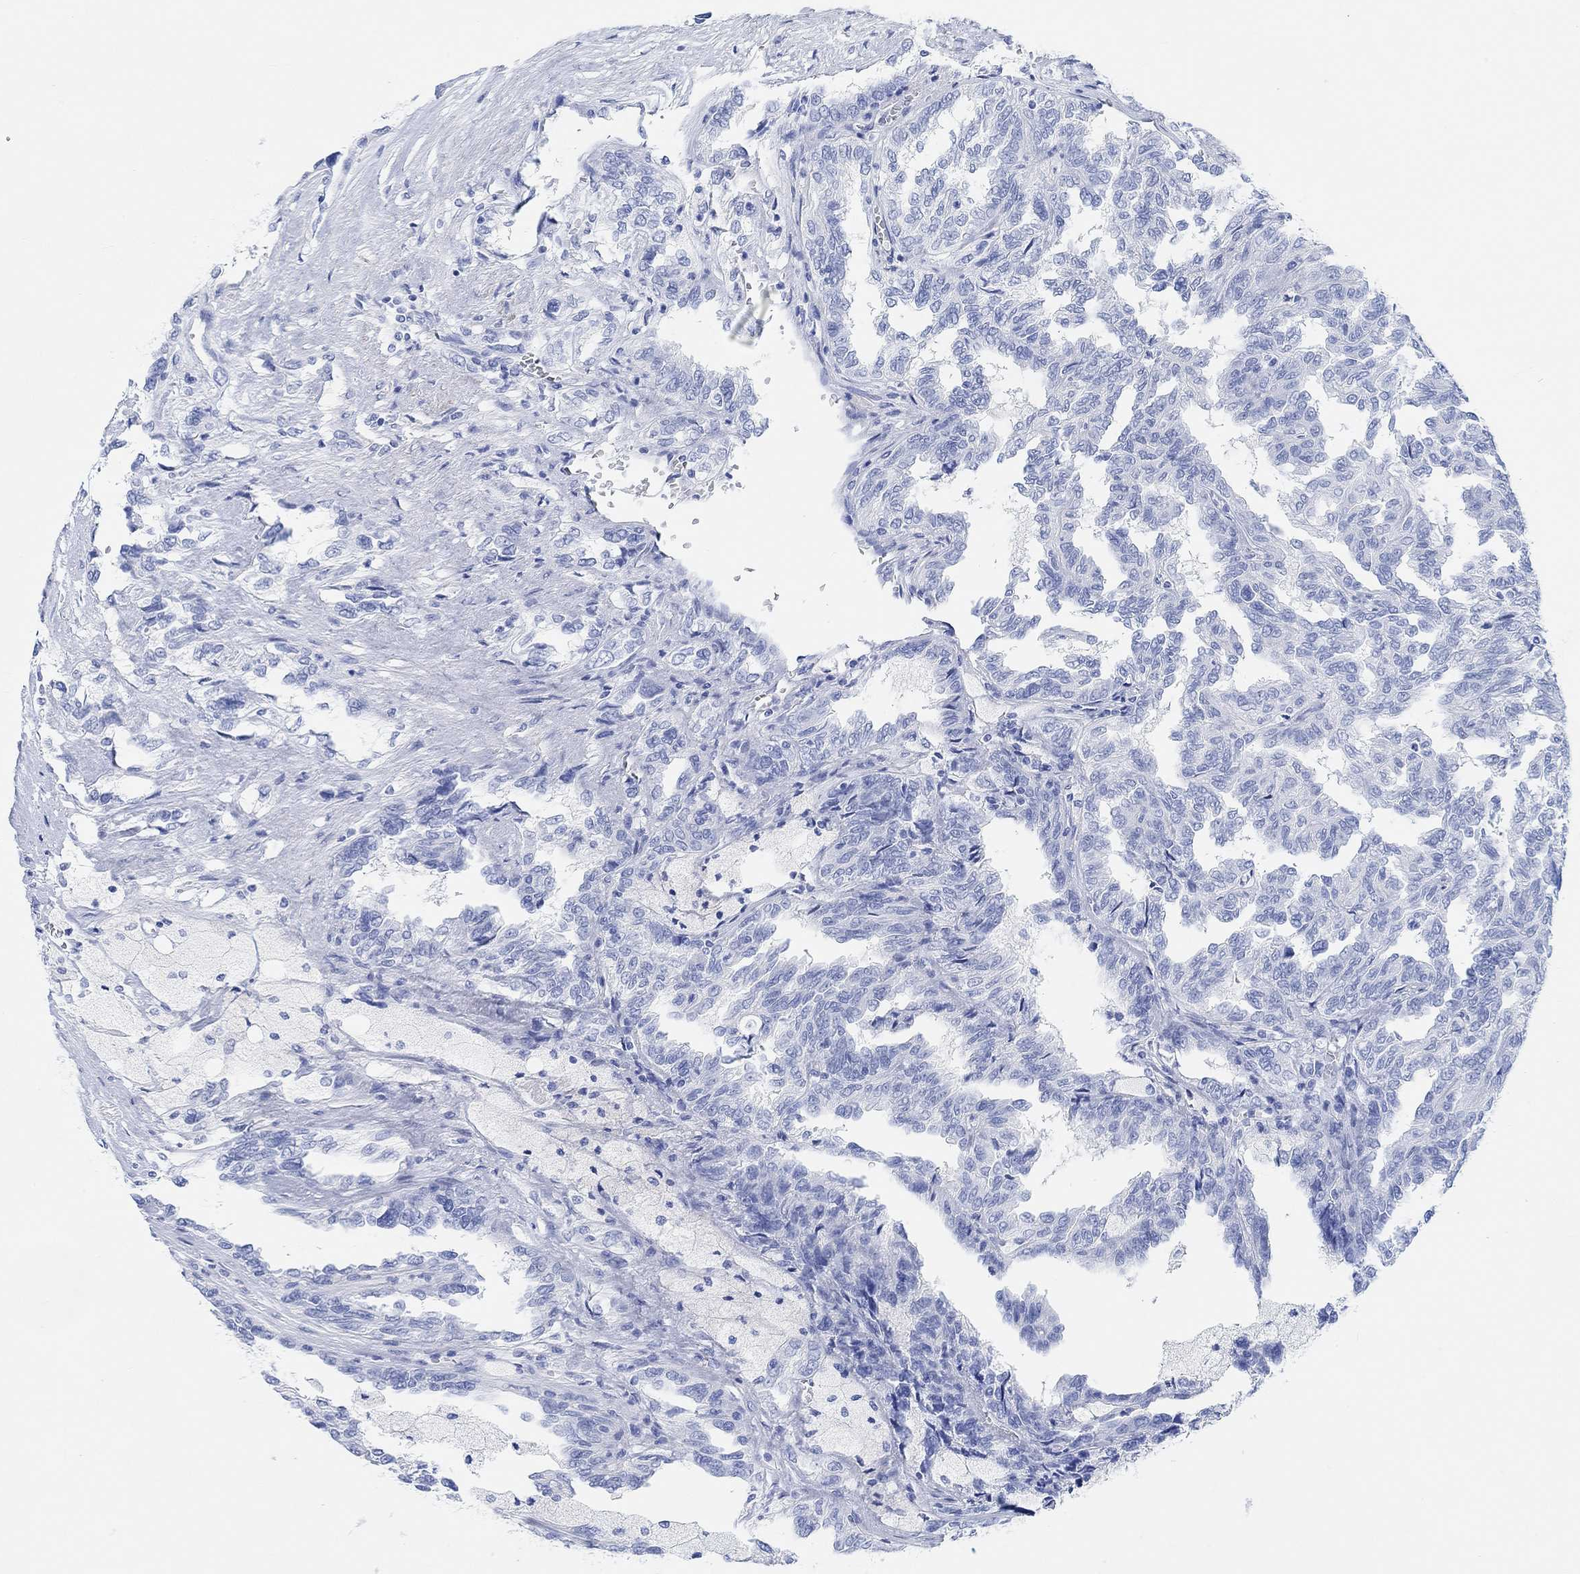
{"staining": {"intensity": "negative", "quantity": "none", "location": "none"}, "tissue": "renal cancer", "cell_type": "Tumor cells", "image_type": "cancer", "snomed": [{"axis": "morphology", "description": "Adenocarcinoma, NOS"}, {"axis": "topography", "description": "Kidney"}], "caption": "Tumor cells show no significant expression in adenocarcinoma (renal).", "gene": "ANKRD33", "patient": {"sex": "male", "age": 79}}